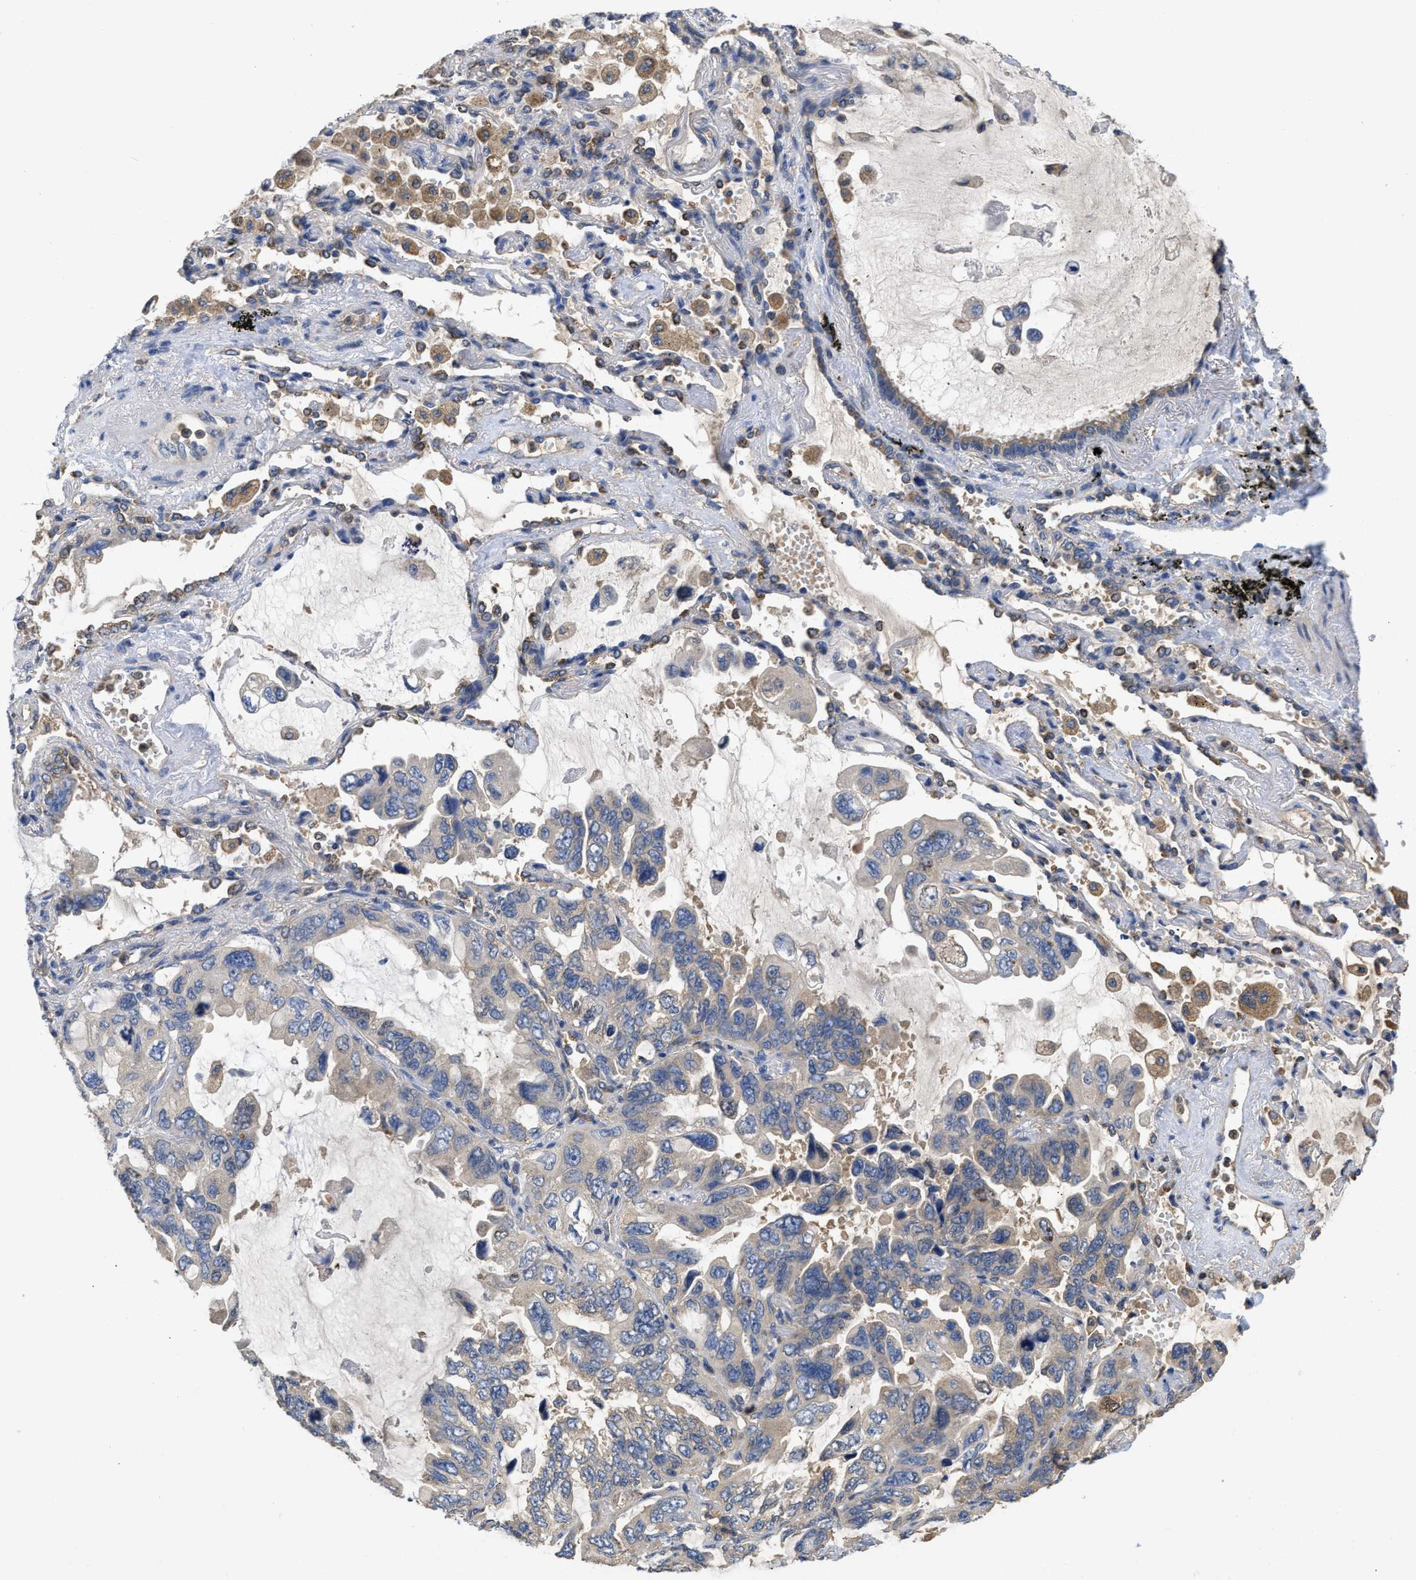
{"staining": {"intensity": "weak", "quantity": "<25%", "location": "cytoplasmic/membranous"}, "tissue": "lung cancer", "cell_type": "Tumor cells", "image_type": "cancer", "snomed": [{"axis": "morphology", "description": "Squamous cell carcinoma, NOS"}, {"axis": "topography", "description": "Lung"}], "caption": "Tumor cells show no significant staining in squamous cell carcinoma (lung). The staining is performed using DAB (3,3'-diaminobenzidine) brown chromogen with nuclei counter-stained in using hematoxylin.", "gene": "RNF216", "patient": {"sex": "female", "age": 73}}